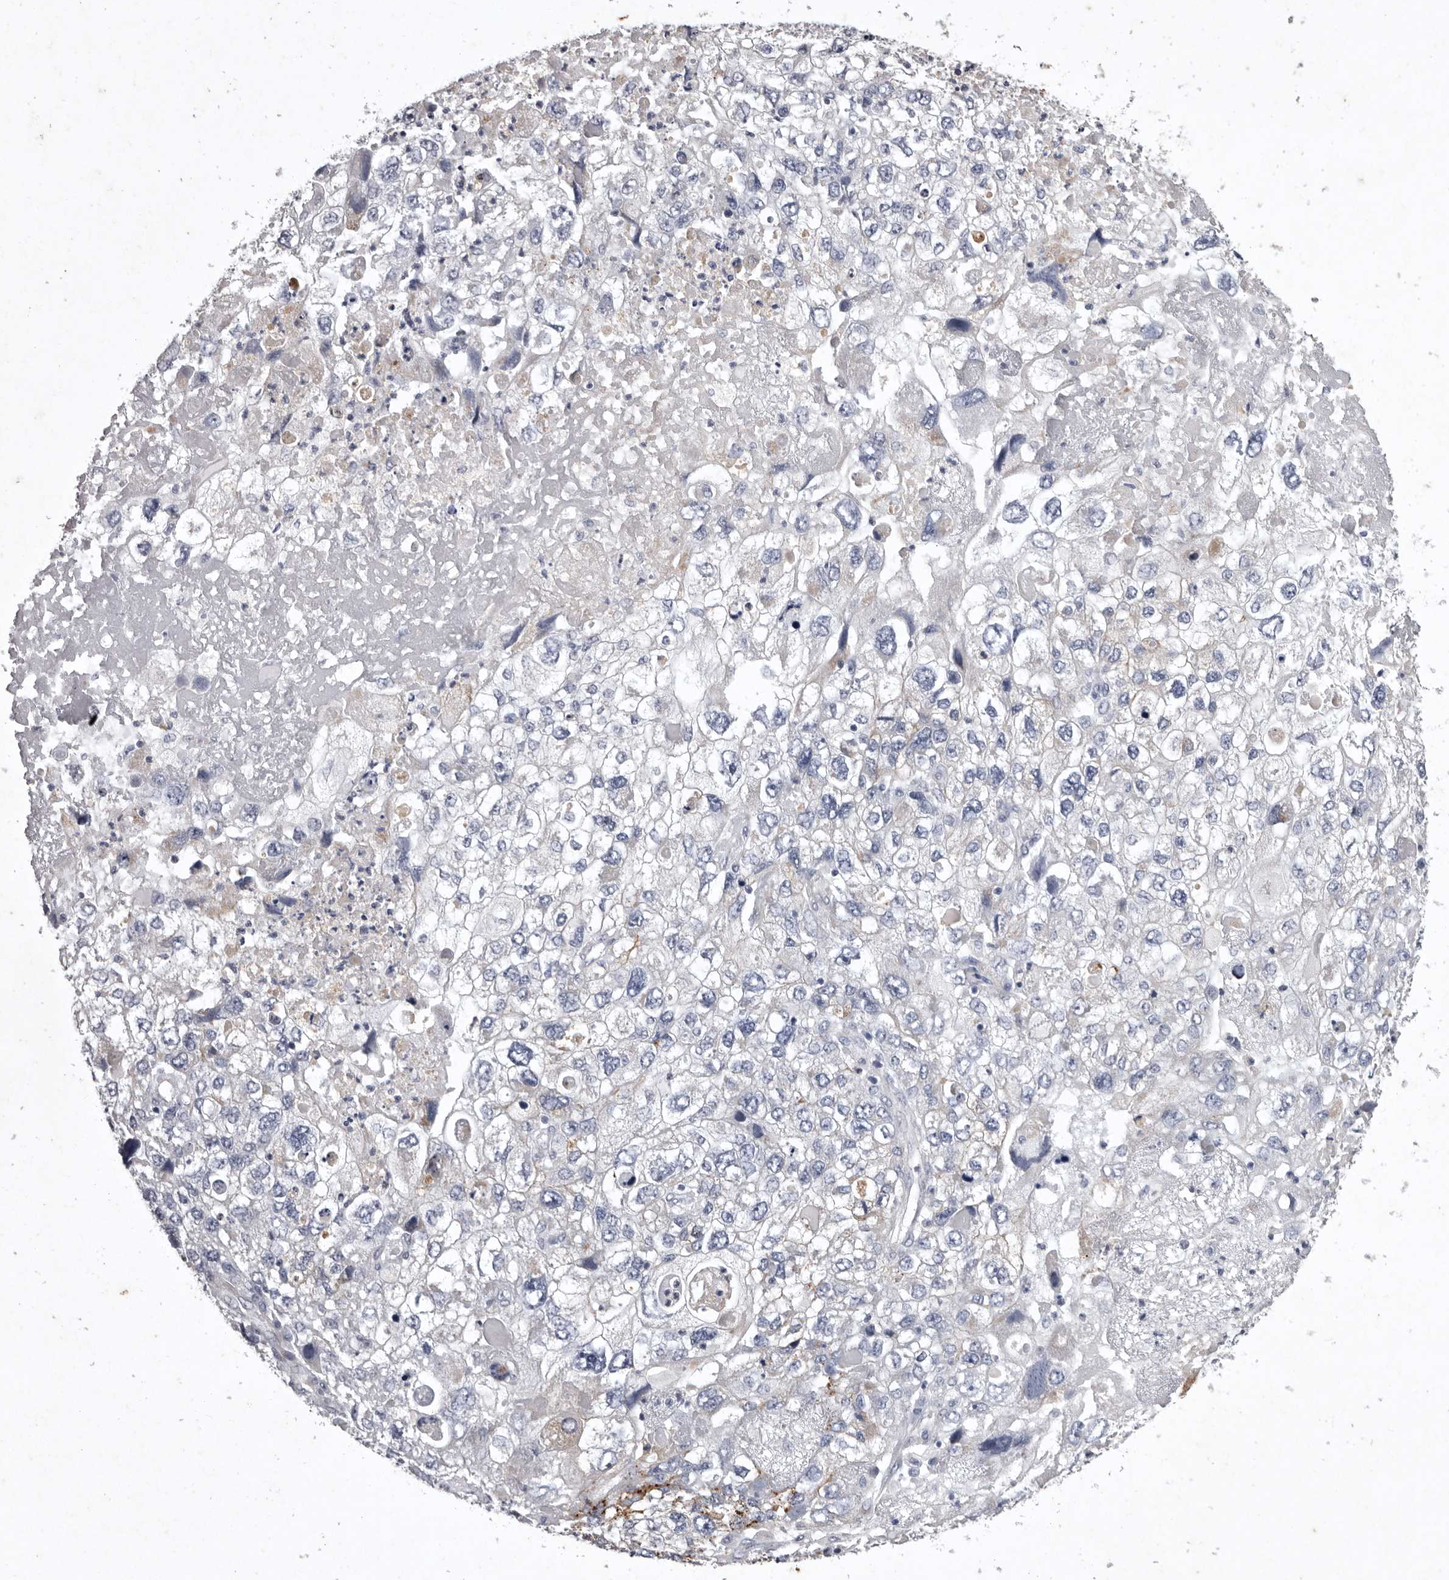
{"staining": {"intensity": "negative", "quantity": "none", "location": "none"}, "tissue": "endometrial cancer", "cell_type": "Tumor cells", "image_type": "cancer", "snomed": [{"axis": "morphology", "description": "Adenocarcinoma, NOS"}, {"axis": "topography", "description": "Endometrium"}], "caption": "The histopathology image displays no staining of tumor cells in endometrial cancer.", "gene": "NKAIN4", "patient": {"sex": "female", "age": 49}}